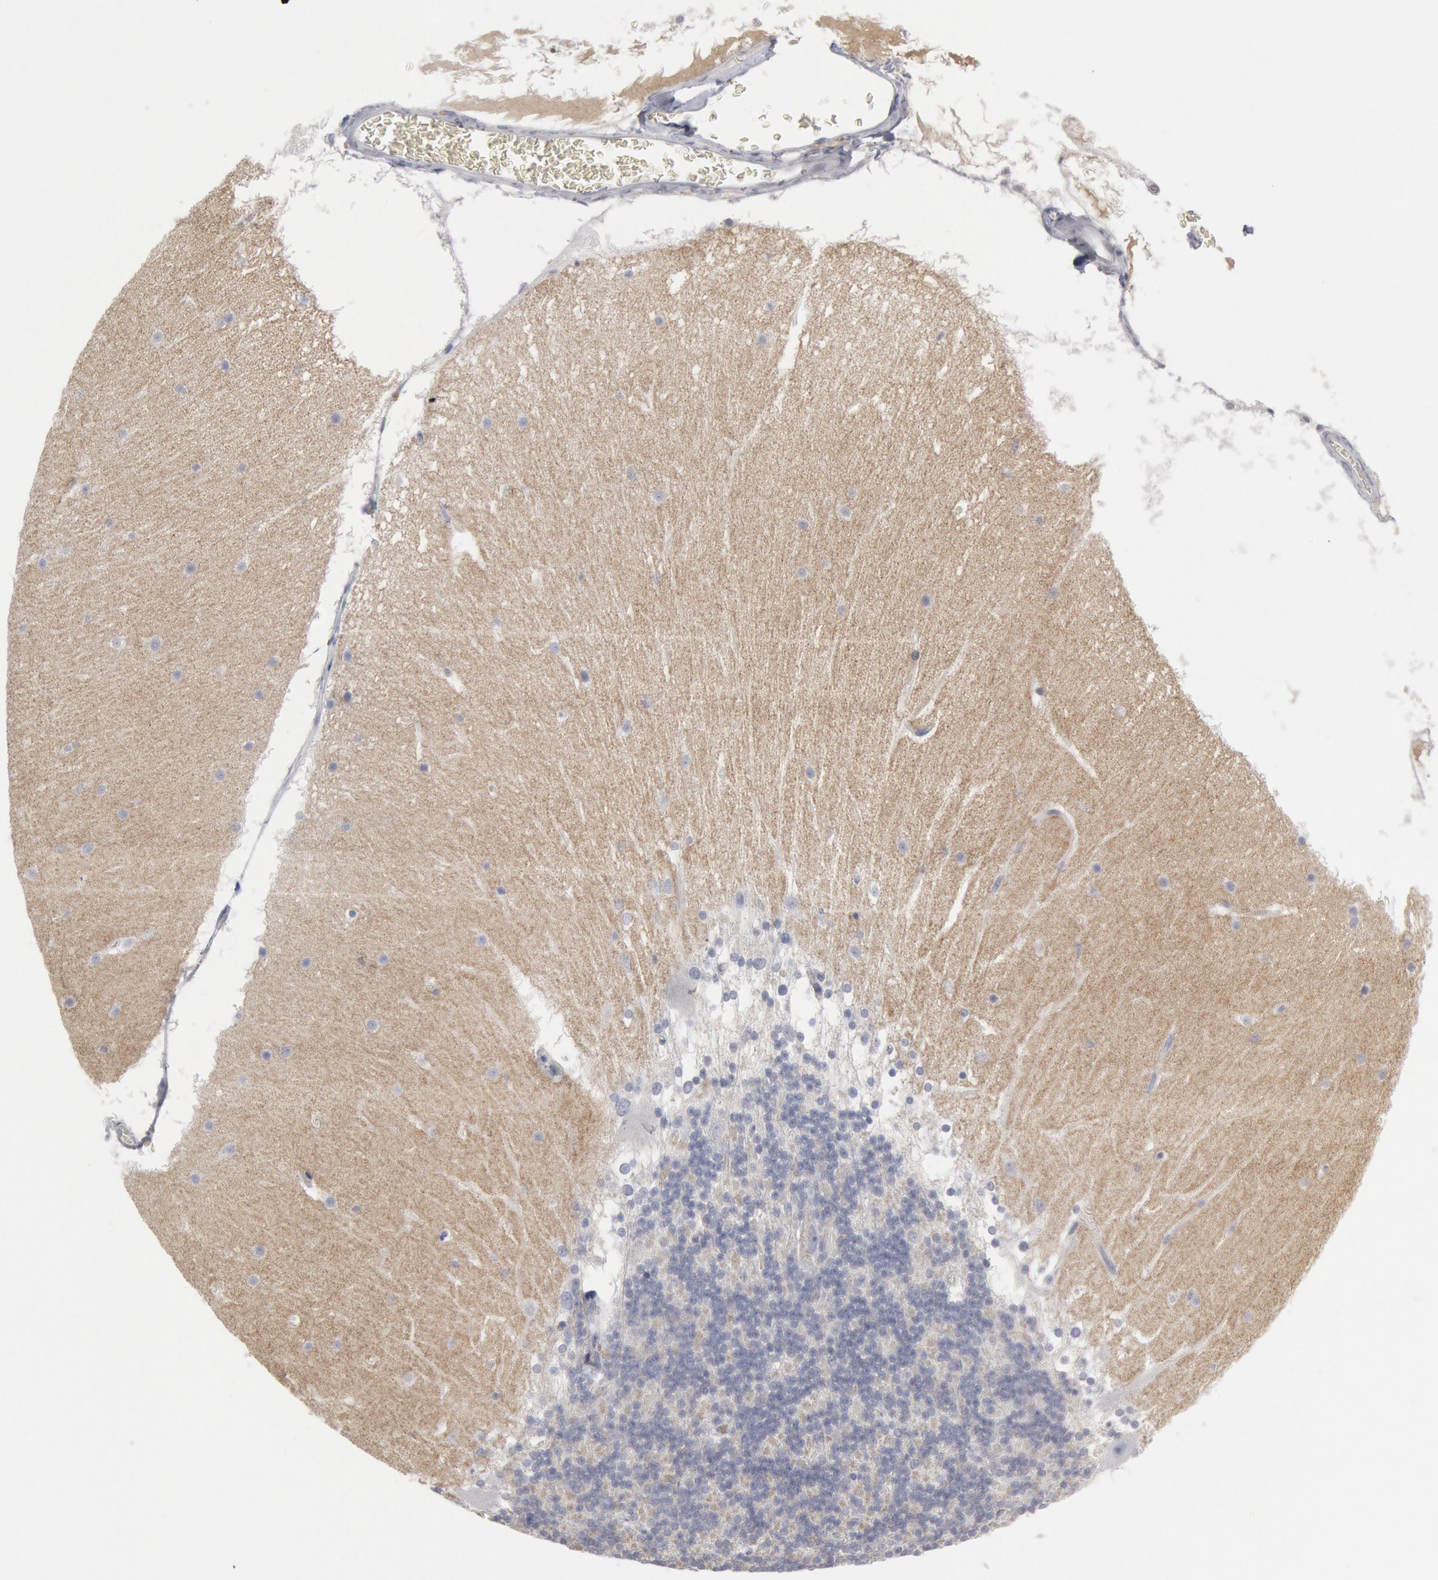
{"staining": {"intensity": "negative", "quantity": "none", "location": "none"}, "tissue": "cerebellum", "cell_type": "Cells in granular layer", "image_type": "normal", "snomed": [{"axis": "morphology", "description": "Normal tissue, NOS"}, {"axis": "topography", "description": "Cerebellum"}], "caption": "Immunohistochemistry of benign human cerebellum reveals no expression in cells in granular layer. The staining is performed using DAB (3,3'-diaminobenzidine) brown chromogen with nuclei counter-stained in using hematoxylin.", "gene": "DMC1", "patient": {"sex": "female", "age": 19}}